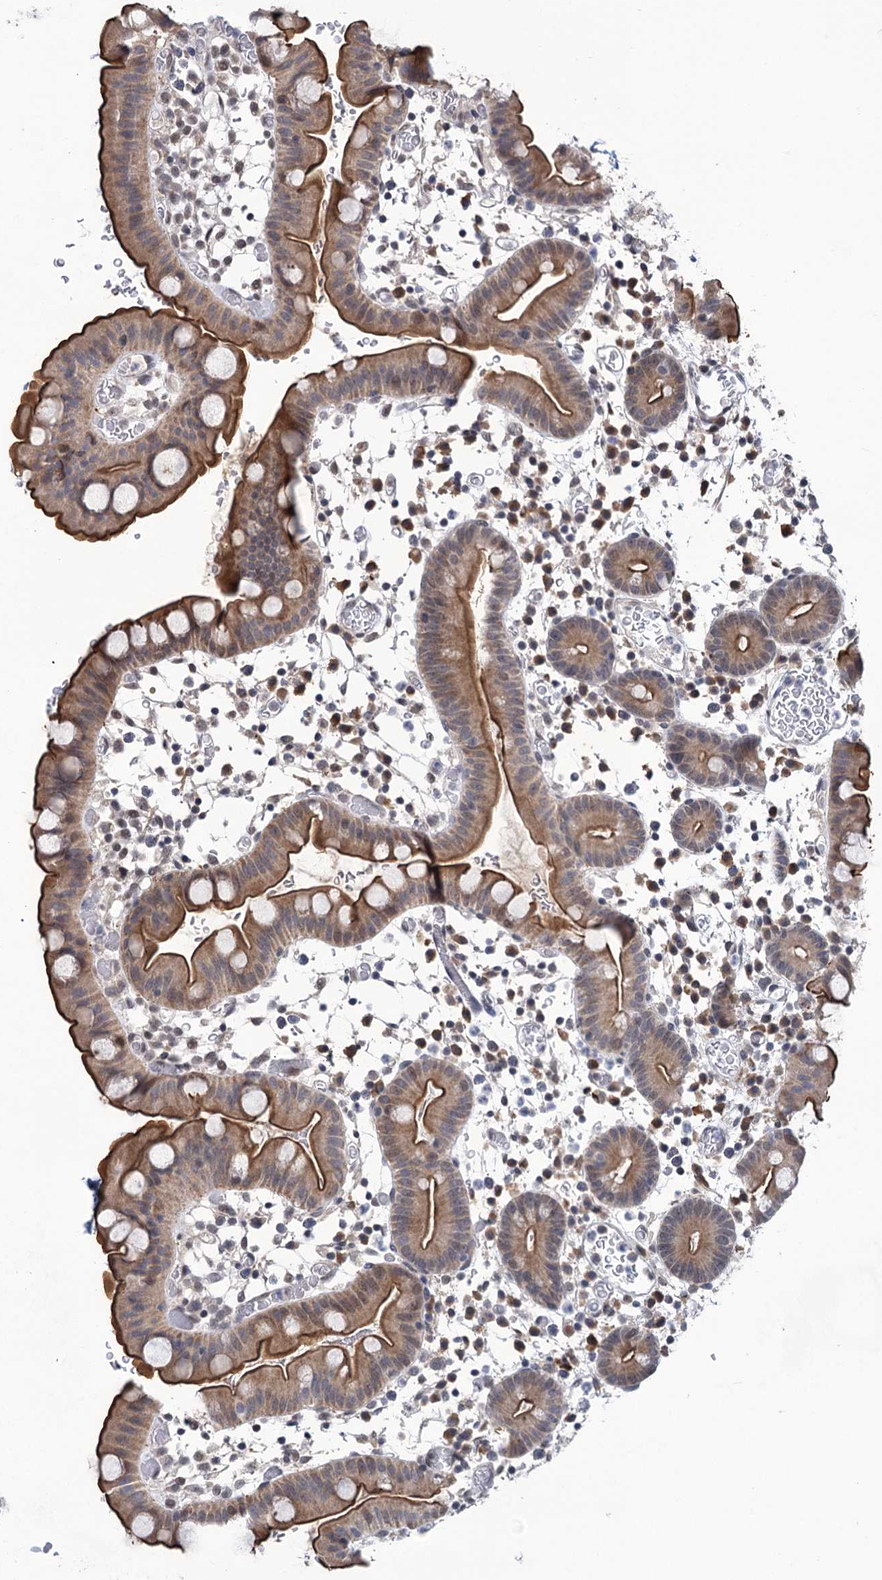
{"staining": {"intensity": "strong", "quantity": "25%-75%", "location": "cytoplasmic/membranous"}, "tissue": "small intestine", "cell_type": "Glandular cells", "image_type": "normal", "snomed": [{"axis": "morphology", "description": "Normal tissue, NOS"}, {"axis": "topography", "description": "Stomach, upper"}, {"axis": "topography", "description": "Stomach, lower"}, {"axis": "topography", "description": "Small intestine"}], "caption": "Small intestine stained with immunohistochemistry demonstrates strong cytoplasmic/membranous staining in approximately 25%-75% of glandular cells.", "gene": "TTC17", "patient": {"sex": "male", "age": 68}}